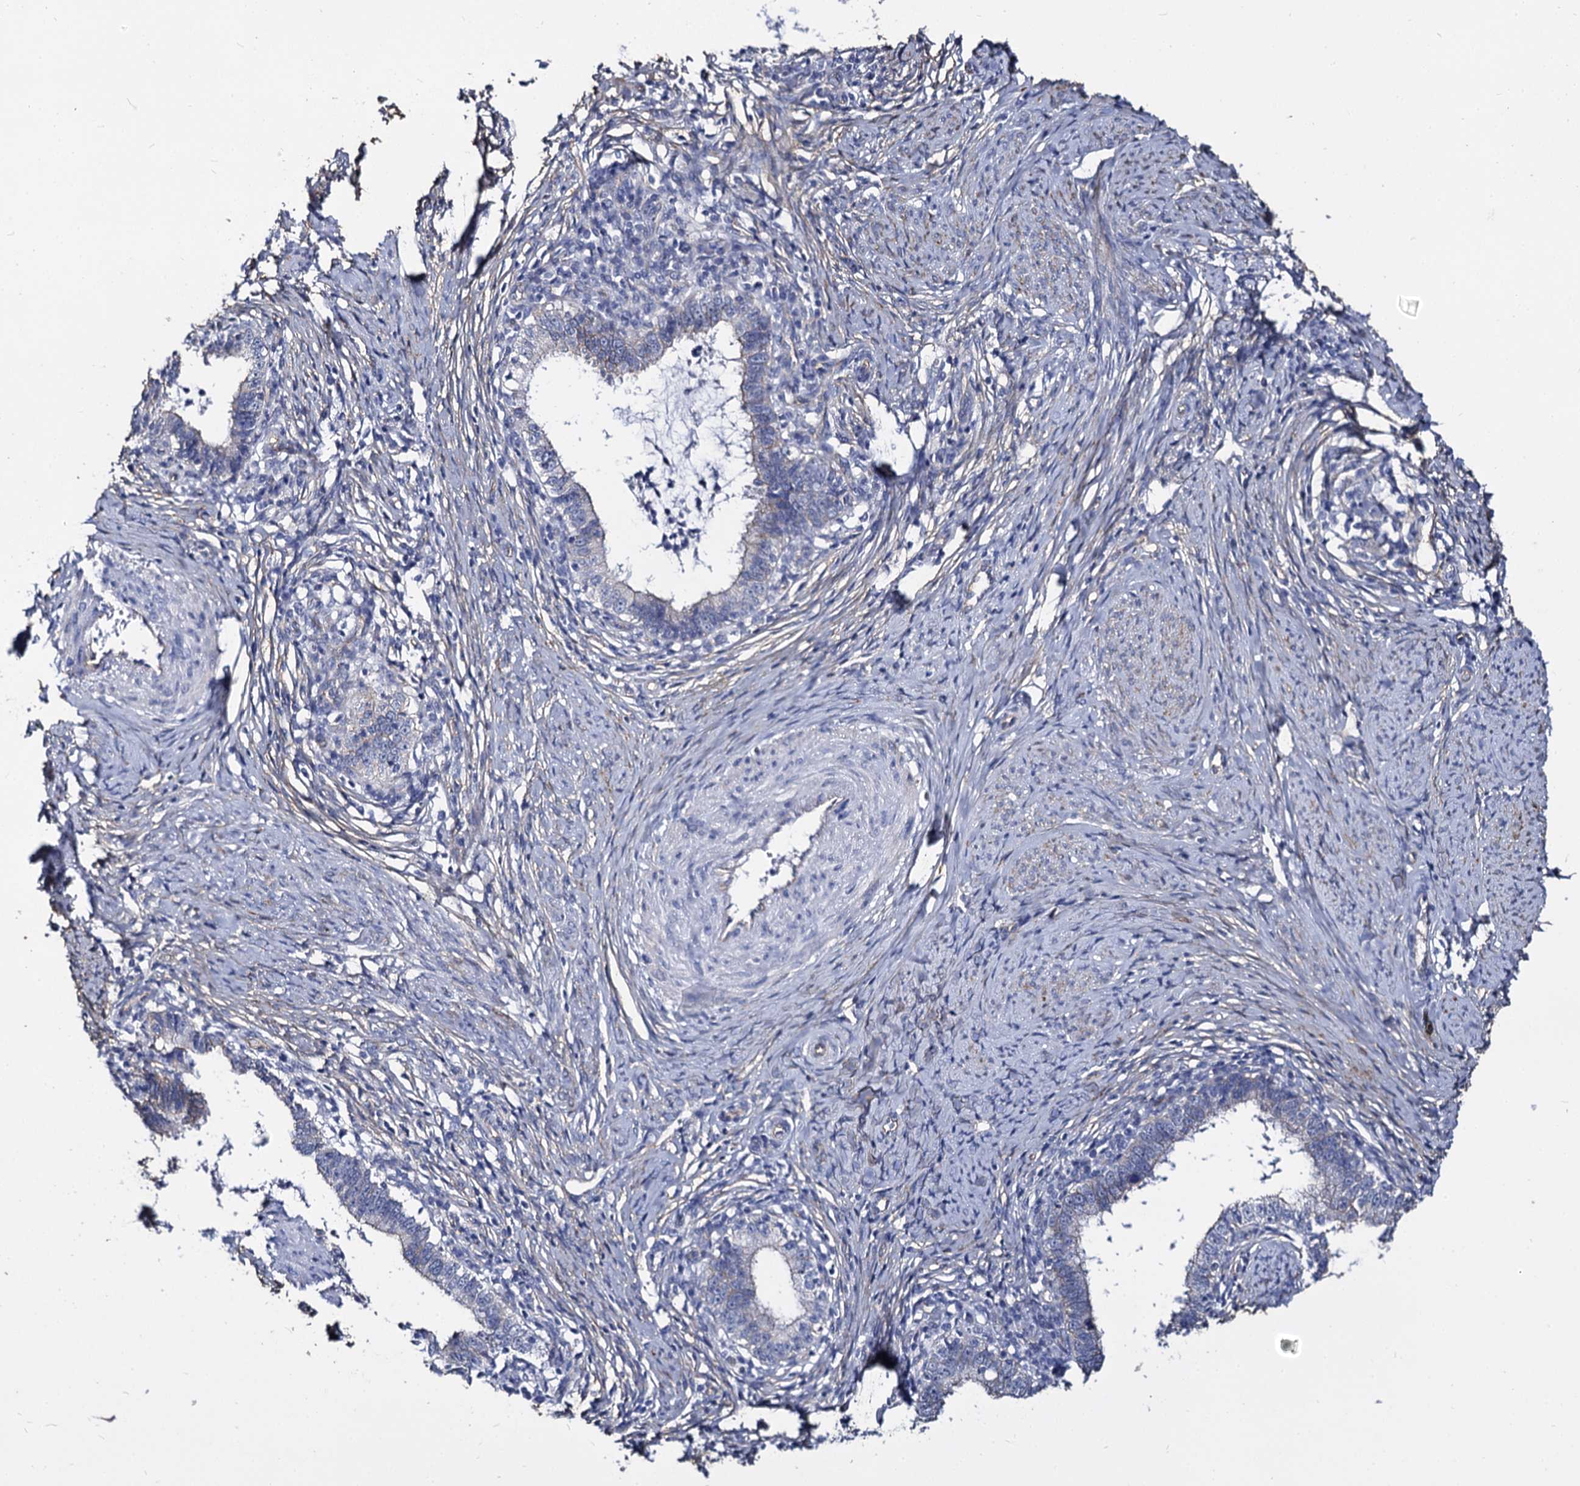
{"staining": {"intensity": "weak", "quantity": "<25%", "location": "cytoplasmic/membranous"}, "tissue": "cervical cancer", "cell_type": "Tumor cells", "image_type": "cancer", "snomed": [{"axis": "morphology", "description": "Adenocarcinoma, NOS"}, {"axis": "topography", "description": "Cervix"}], "caption": "IHC micrograph of human cervical adenocarcinoma stained for a protein (brown), which exhibits no positivity in tumor cells.", "gene": "CBFB", "patient": {"sex": "female", "age": 36}}